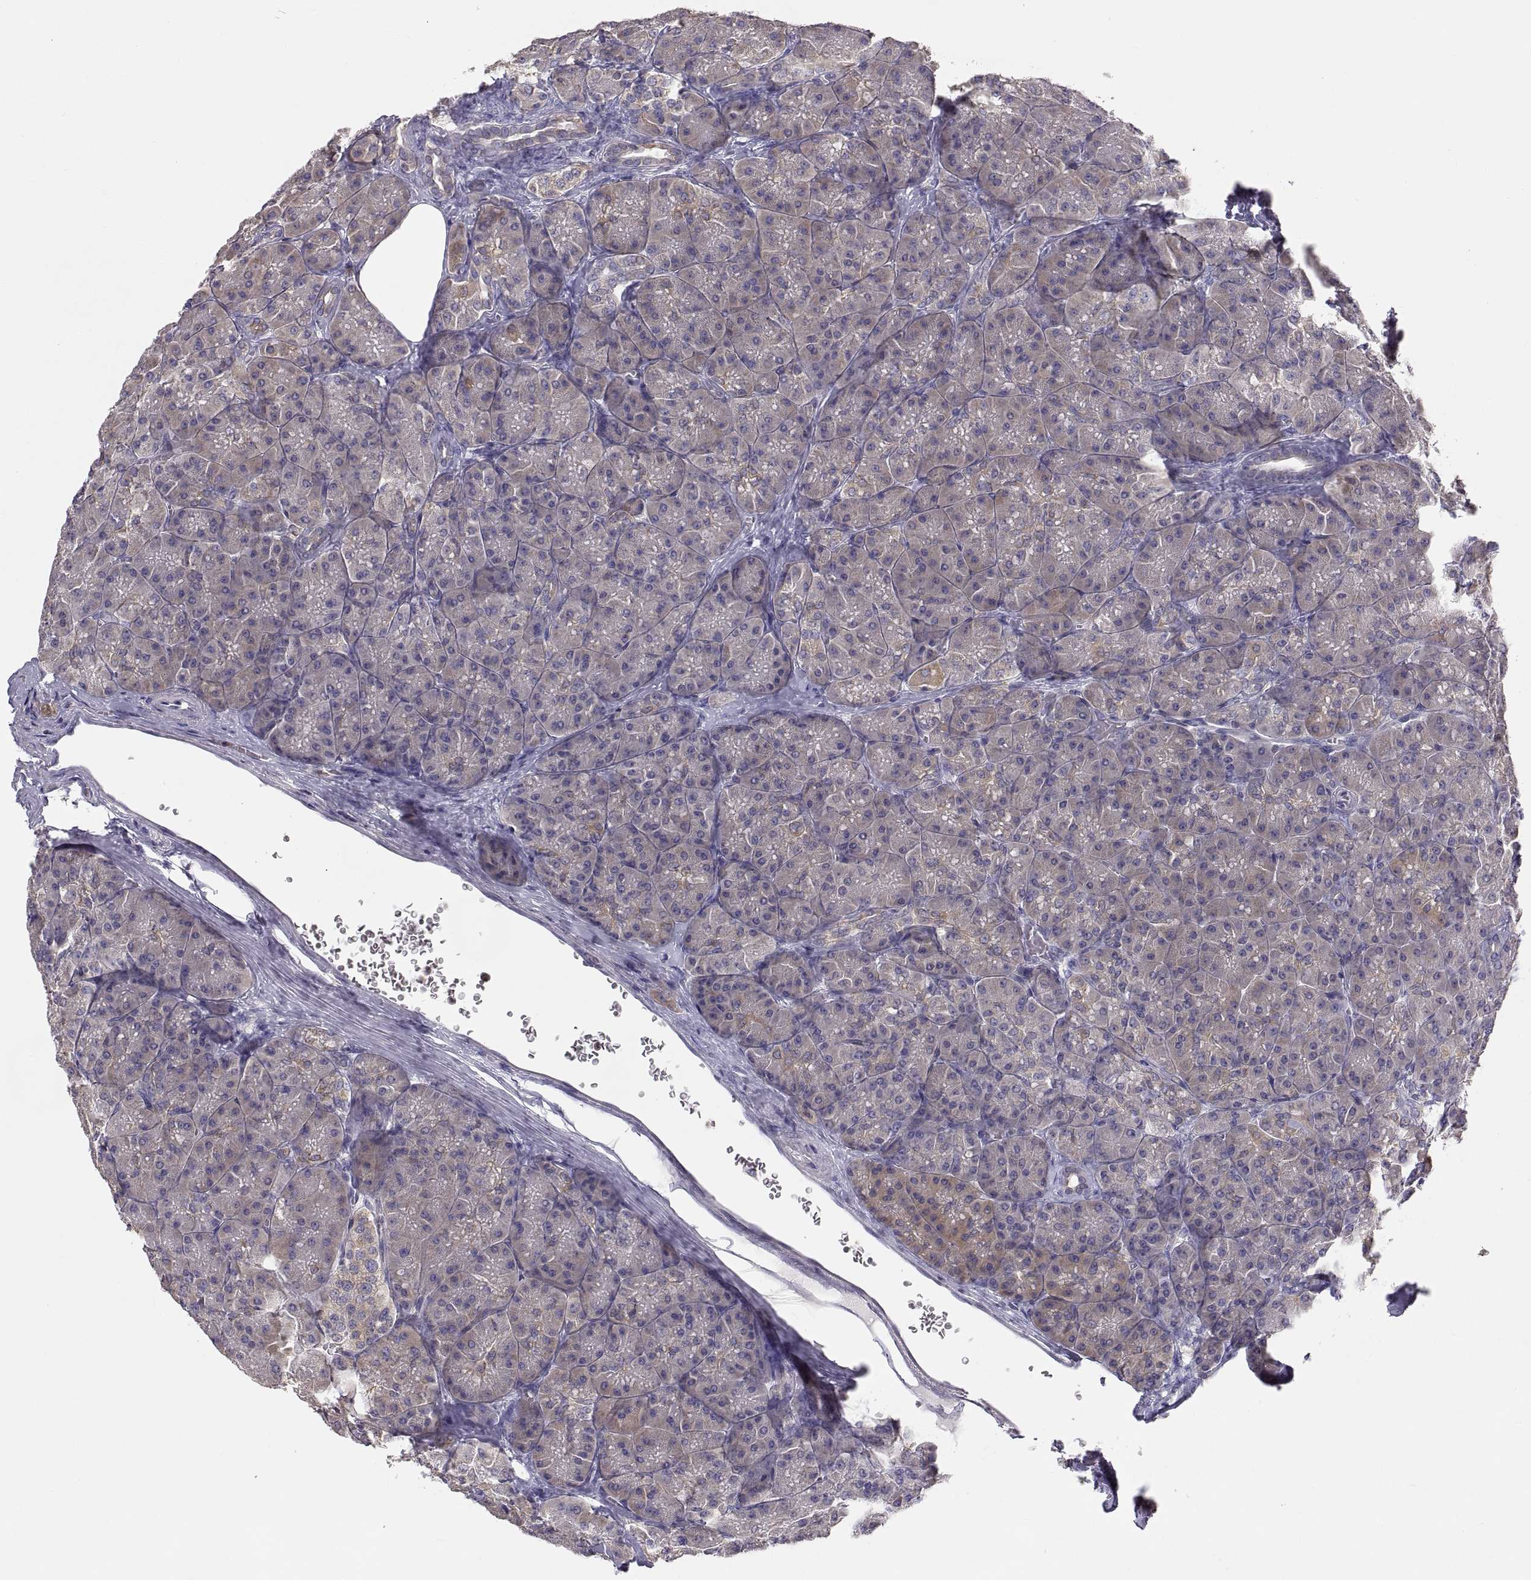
{"staining": {"intensity": "weak", "quantity": "<25%", "location": "cytoplasmic/membranous"}, "tissue": "pancreas", "cell_type": "Exocrine glandular cells", "image_type": "normal", "snomed": [{"axis": "morphology", "description": "Normal tissue, NOS"}, {"axis": "topography", "description": "Pancreas"}], "caption": "Immunohistochemical staining of unremarkable human pancreas shows no significant positivity in exocrine glandular cells. The staining was performed using DAB to visualize the protein expression in brown, while the nuclei were stained in blue with hematoxylin (Magnification: 20x).", "gene": "ERO1A", "patient": {"sex": "male", "age": 57}}